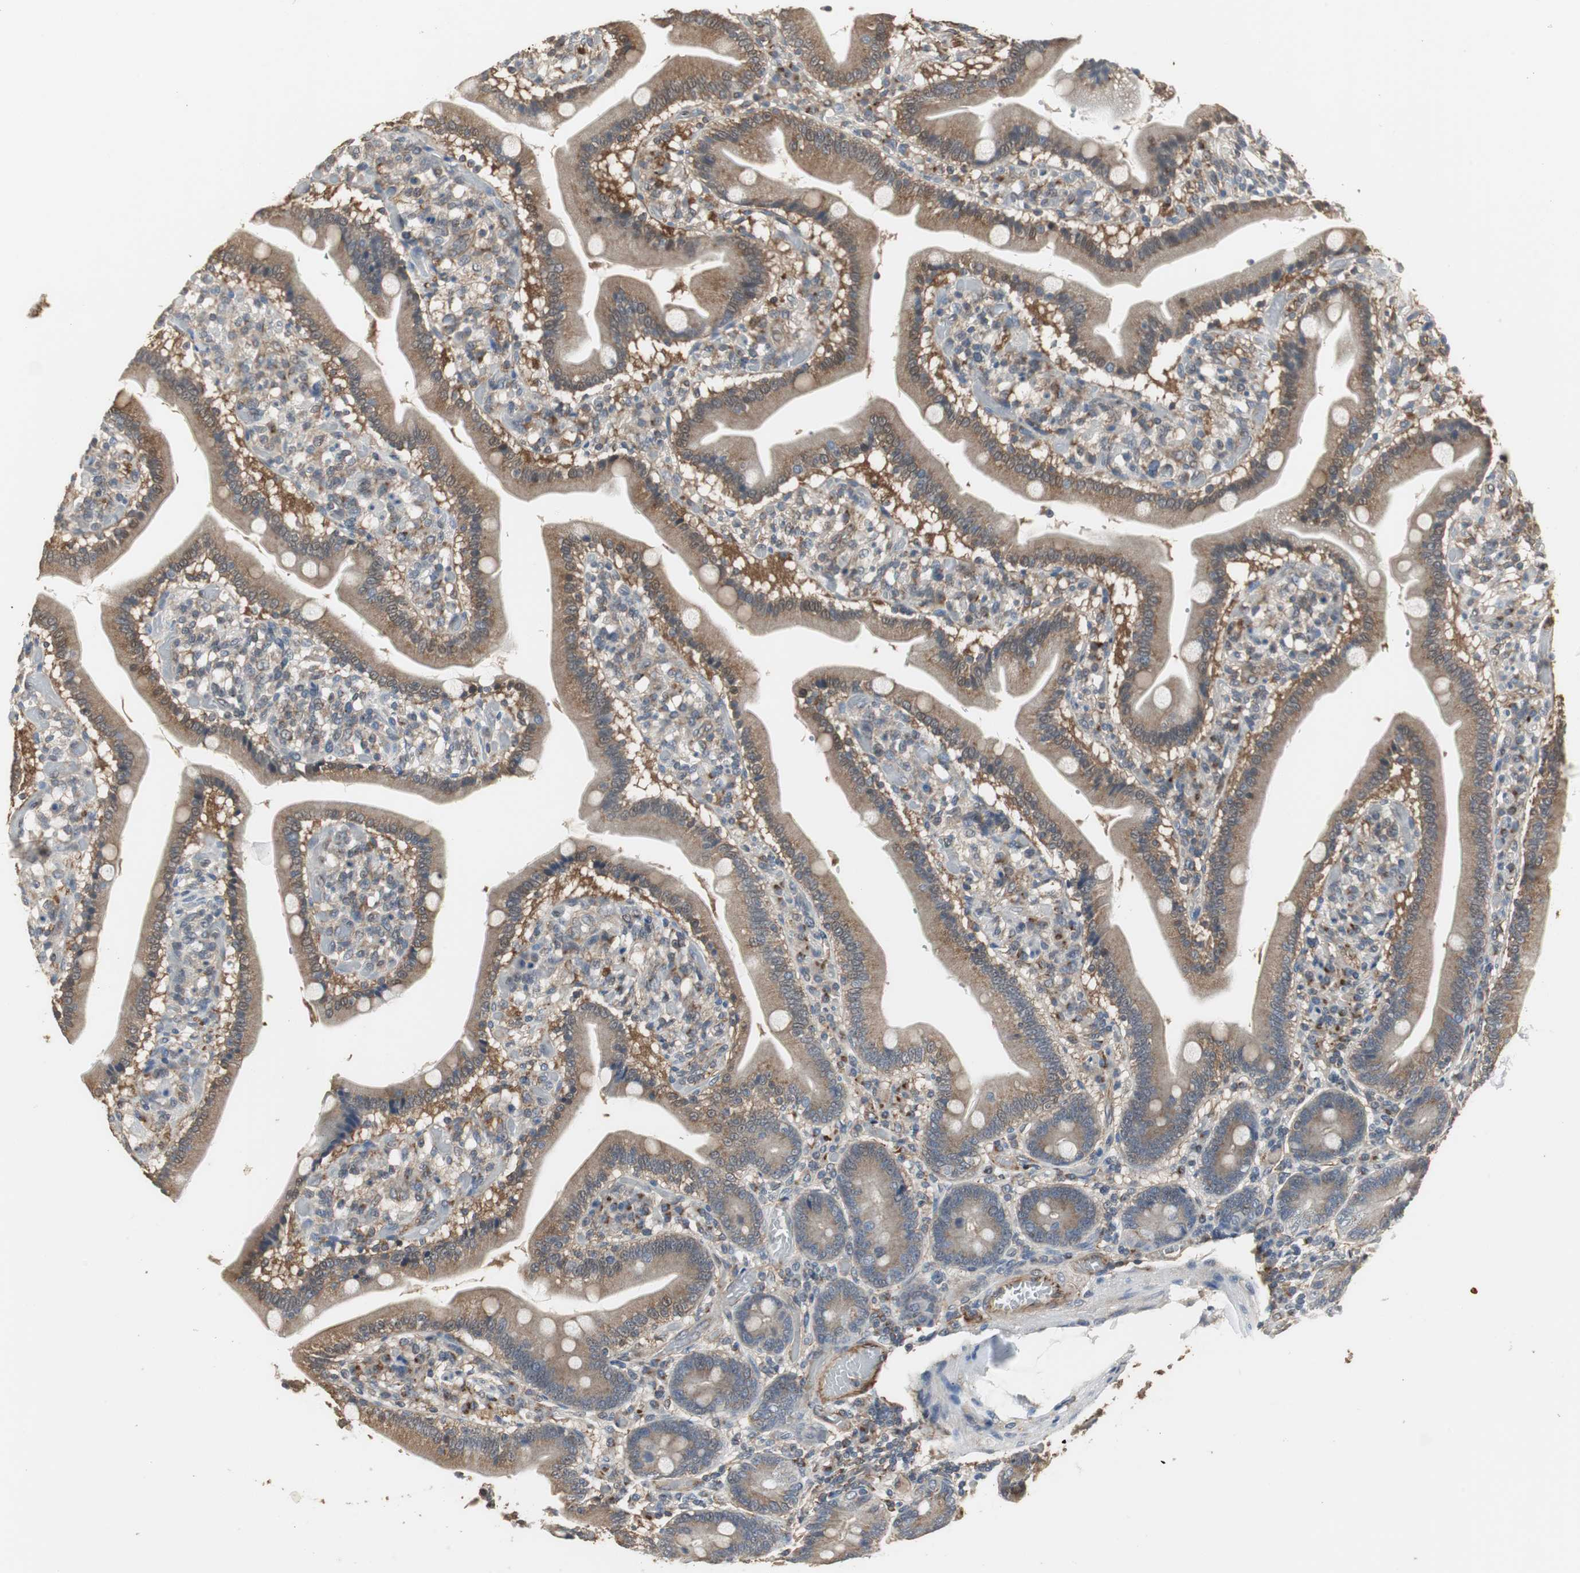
{"staining": {"intensity": "moderate", "quantity": ">75%", "location": "cytoplasmic/membranous"}, "tissue": "duodenum", "cell_type": "Glandular cells", "image_type": "normal", "snomed": [{"axis": "morphology", "description": "Normal tissue, NOS"}, {"axis": "topography", "description": "Duodenum"}], "caption": "Immunohistochemical staining of benign human duodenum shows >75% levels of moderate cytoplasmic/membranous protein staining in approximately >75% of glandular cells.", "gene": "JTB", "patient": {"sex": "male", "age": 66}}